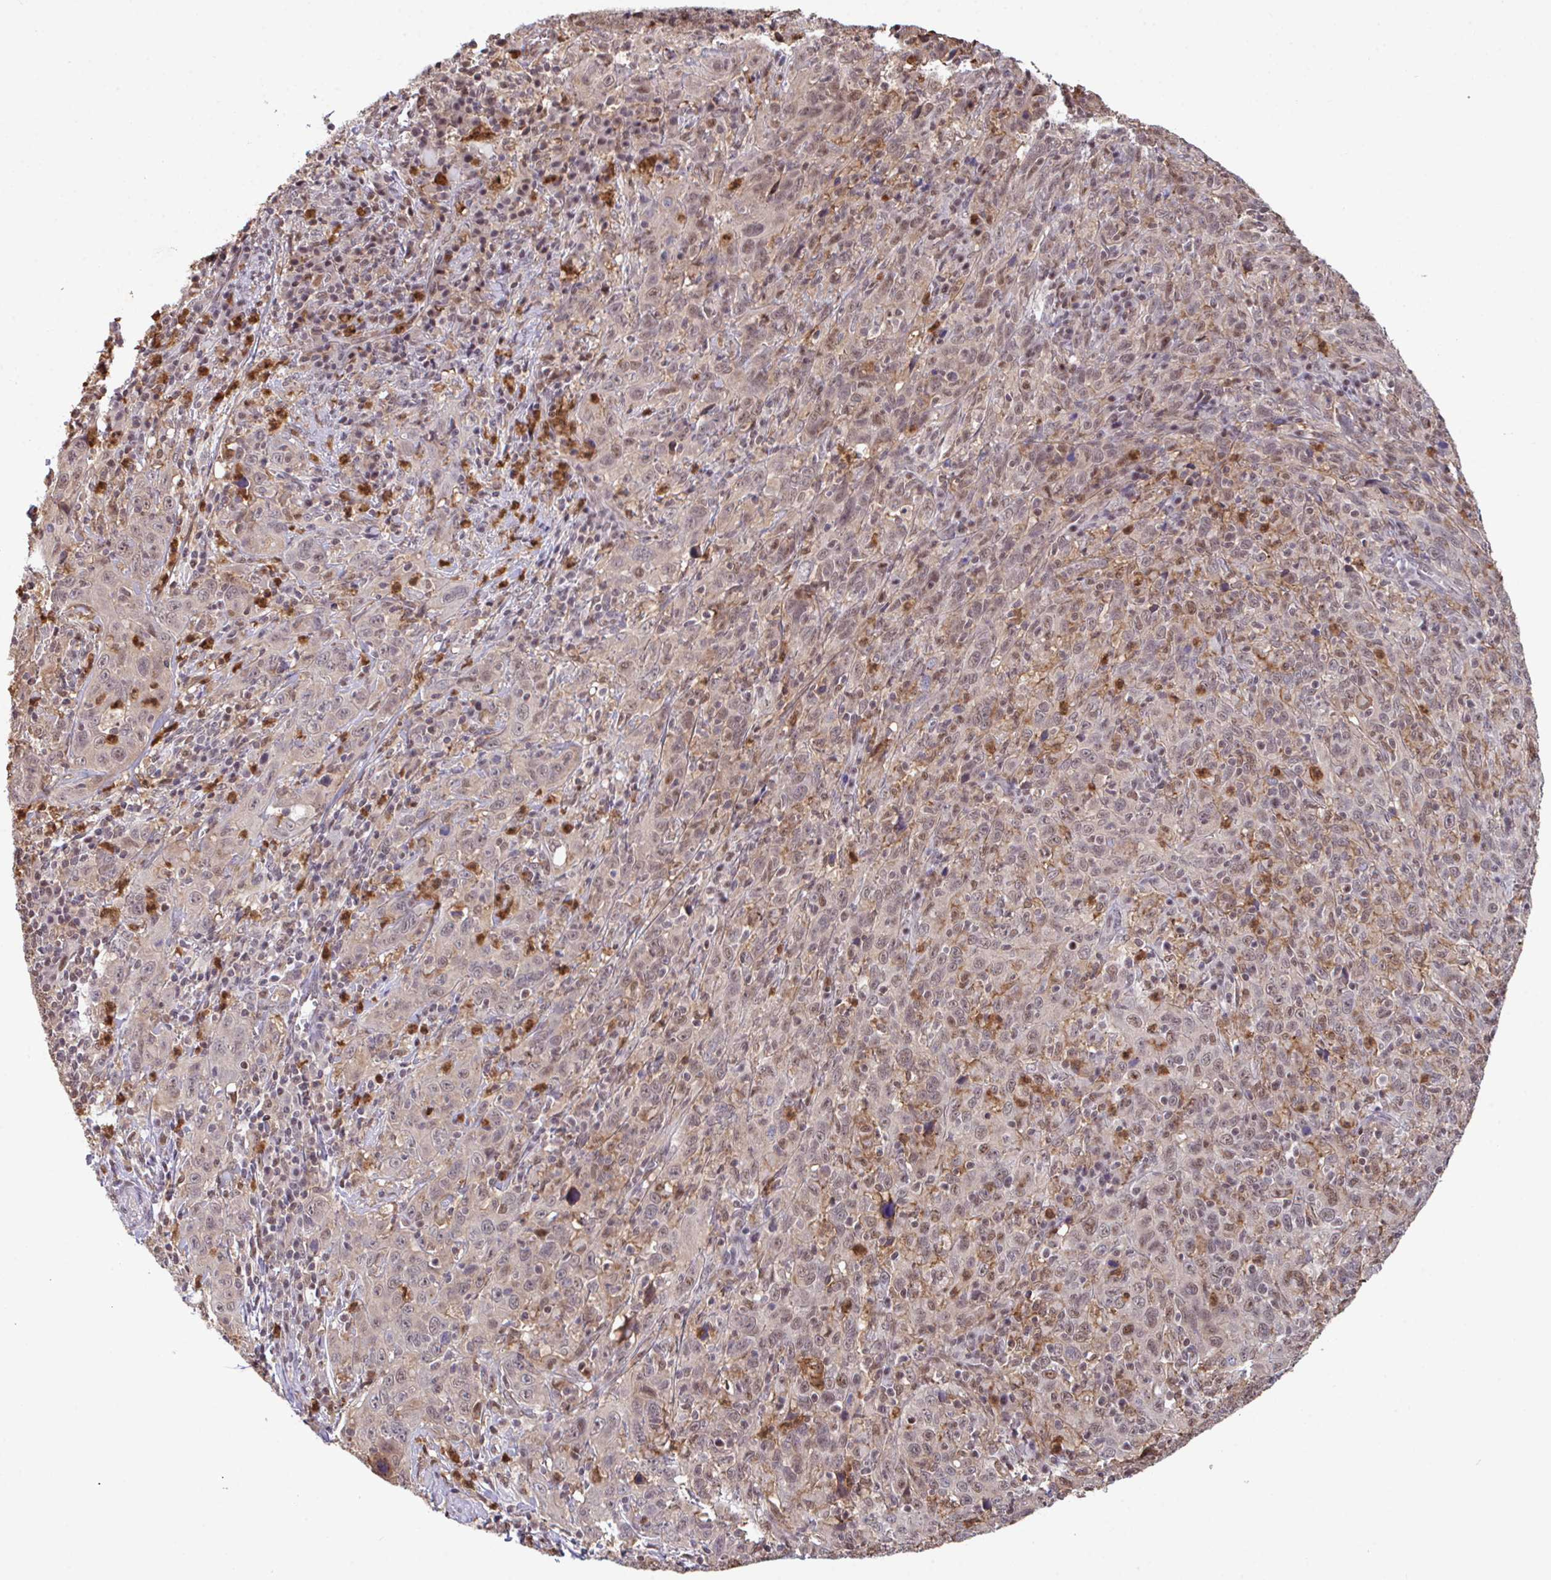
{"staining": {"intensity": "weak", "quantity": ">75%", "location": "cytoplasmic/membranous,nuclear"}, "tissue": "cervical cancer", "cell_type": "Tumor cells", "image_type": "cancer", "snomed": [{"axis": "morphology", "description": "Squamous cell carcinoma, NOS"}, {"axis": "topography", "description": "Cervix"}], "caption": "Immunohistochemistry (IHC) (DAB) staining of human cervical cancer (squamous cell carcinoma) displays weak cytoplasmic/membranous and nuclear protein staining in about >75% of tumor cells. The protein is stained brown, and the nuclei are stained in blue (DAB (3,3'-diaminobenzidine) IHC with brightfield microscopy, high magnification).", "gene": "OR6K3", "patient": {"sex": "female", "age": 46}}